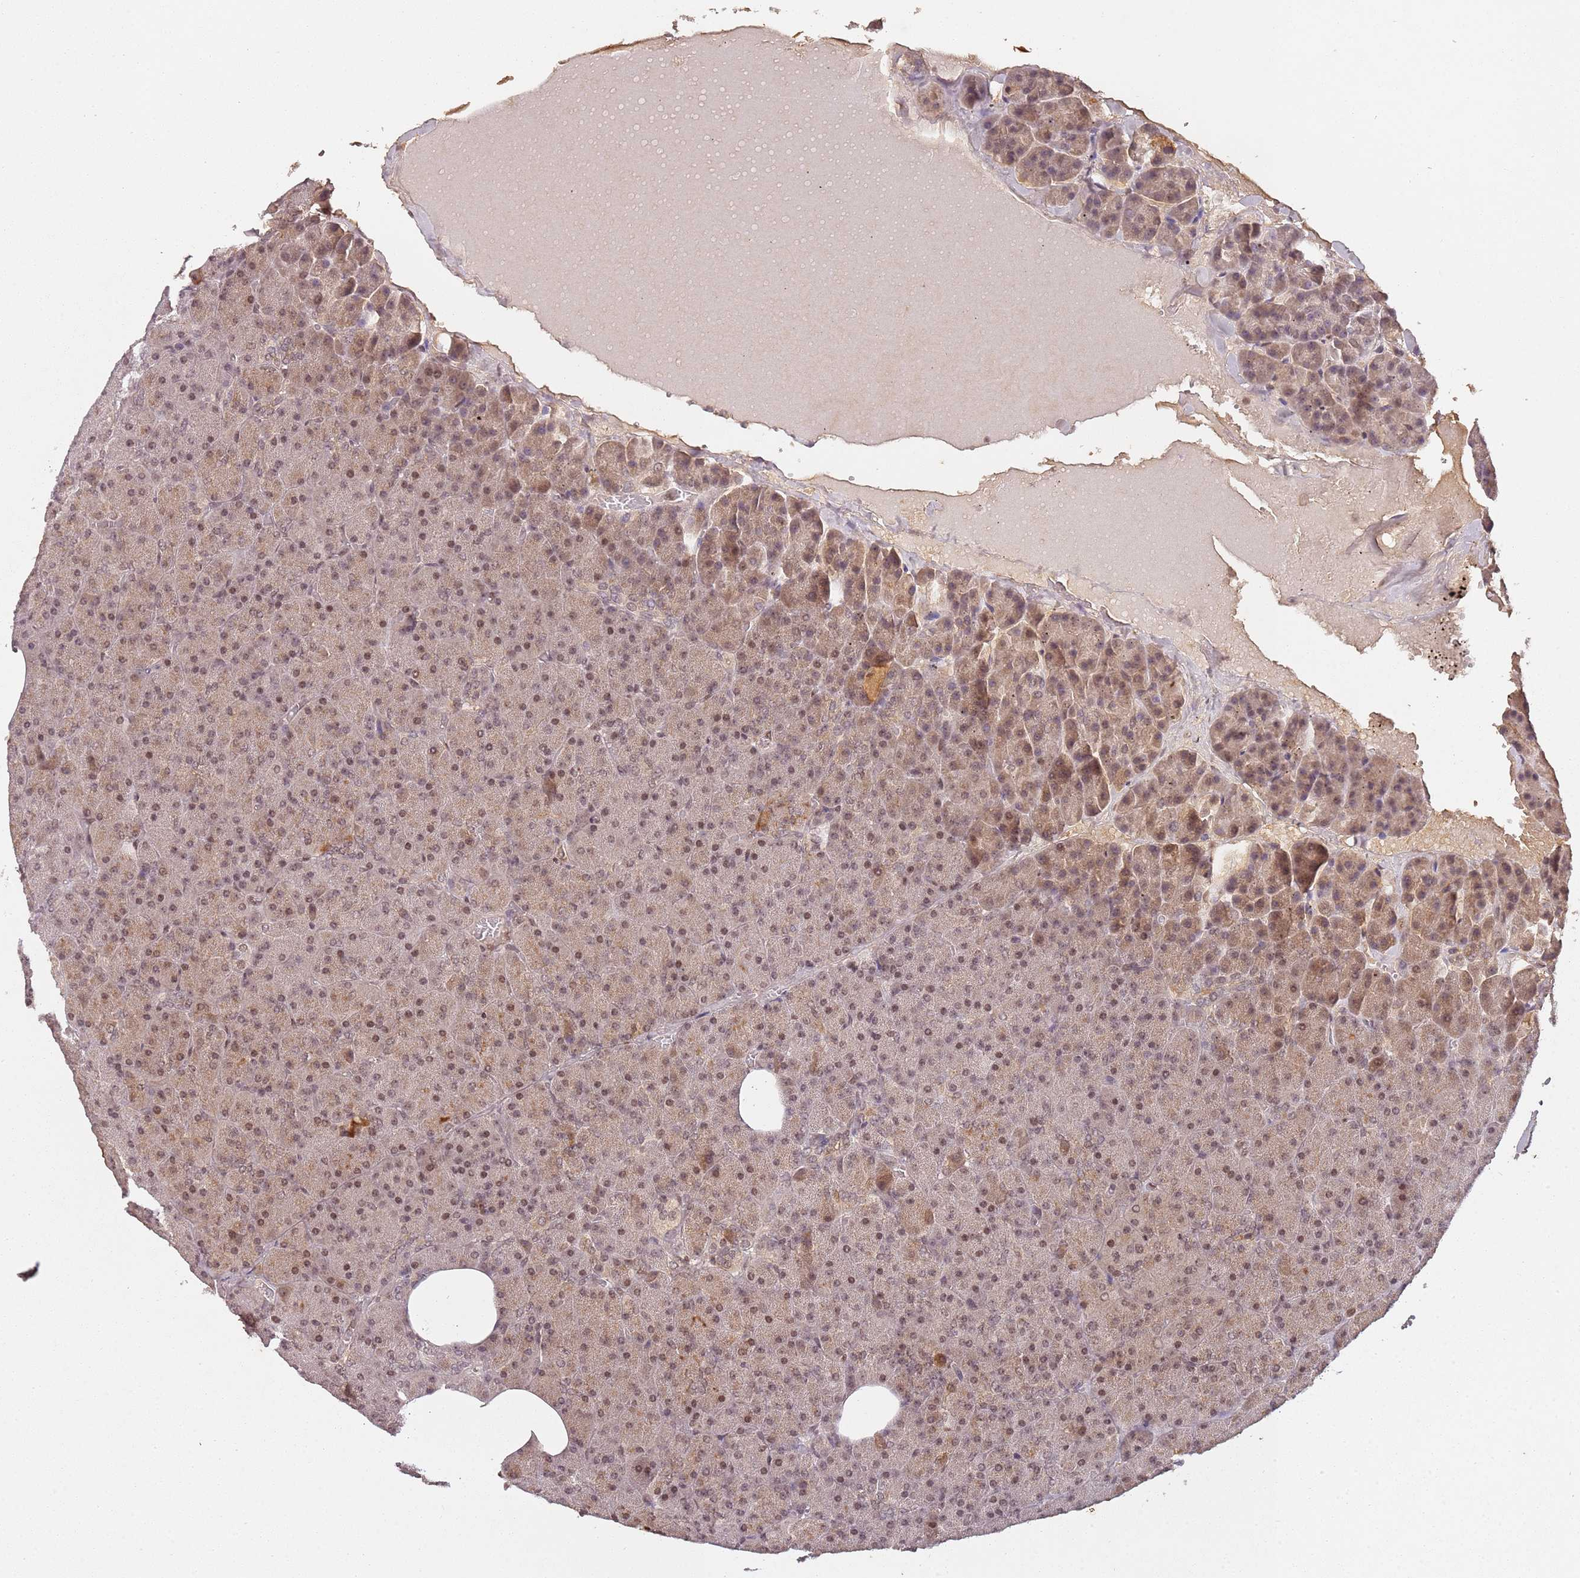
{"staining": {"intensity": "moderate", "quantity": ">75%", "location": "cytoplasmic/membranous,nuclear"}, "tissue": "pancreas", "cell_type": "Exocrine glandular cells", "image_type": "normal", "snomed": [{"axis": "morphology", "description": "Normal tissue, NOS"}, {"axis": "morphology", "description": "Carcinoid, malignant, NOS"}, {"axis": "topography", "description": "Pancreas"}], "caption": "Immunohistochemical staining of benign human pancreas reveals medium levels of moderate cytoplasmic/membranous,nuclear staining in approximately >75% of exocrine glandular cells. Using DAB (brown) and hematoxylin (blue) stains, captured at high magnification using brightfield microscopy.", "gene": "COL1A2", "patient": {"sex": "female", "age": 35}}